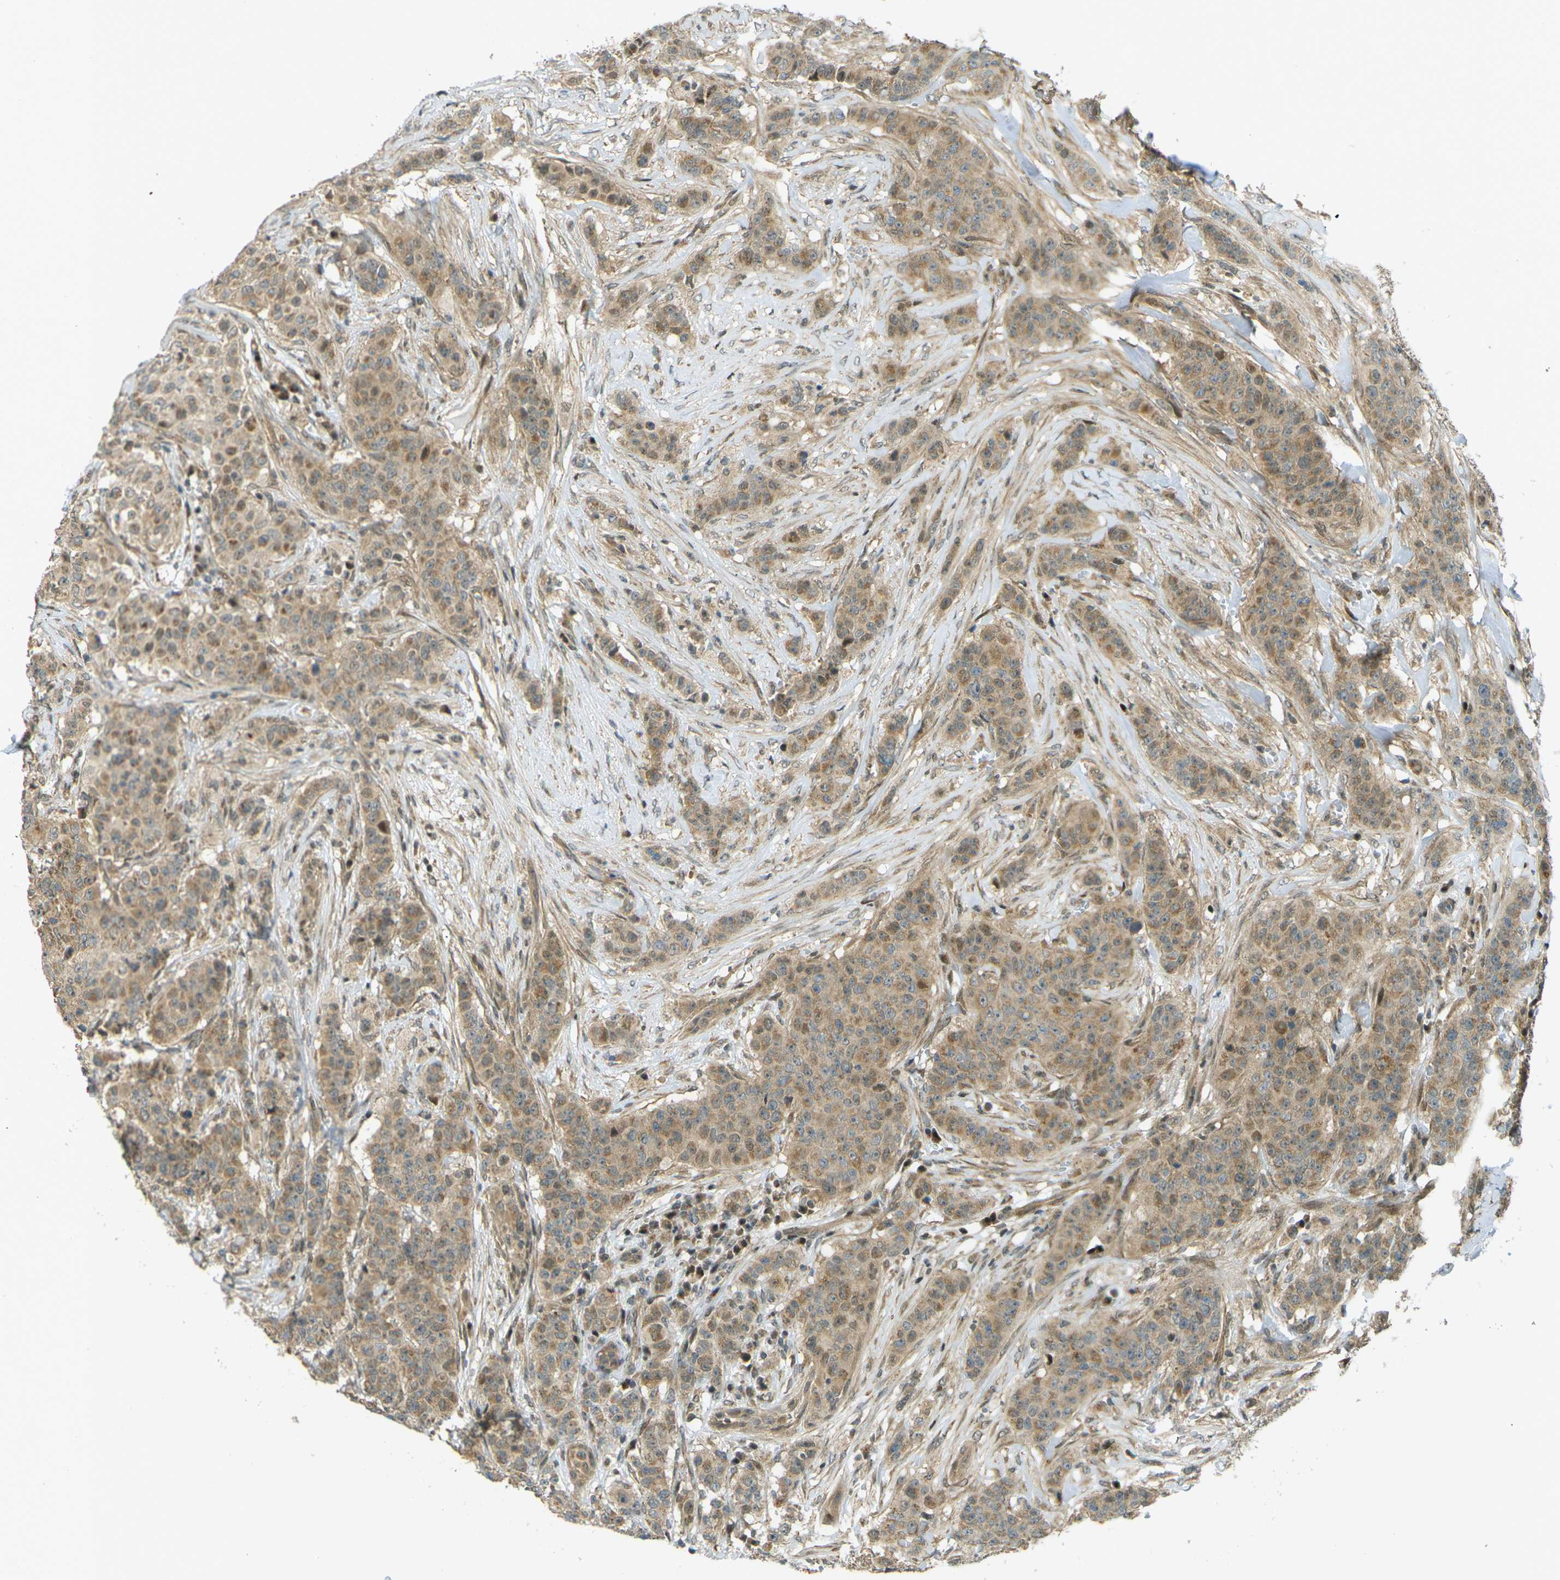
{"staining": {"intensity": "moderate", "quantity": ">75%", "location": "cytoplasmic/membranous,nuclear"}, "tissue": "breast cancer", "cell_type": "Tumor cells", "image_type": "cancer", "snomed": [{"axis": "morphology", "description": "Normal tissue, NOS"}, {"axis": "morphology", "description": "Duct carcinoma"}, {"axis": "topography", "description": "Breast"}], "caption": "Invasive ductal carcinoma (breast) stained for a protein (brown) displays moderate cytoplasmic/membranous and nuclear positive positivity in about >75% of tumor cells.", "gene": "CCDC186", "patient": {"sex": "female", "age": 40}}